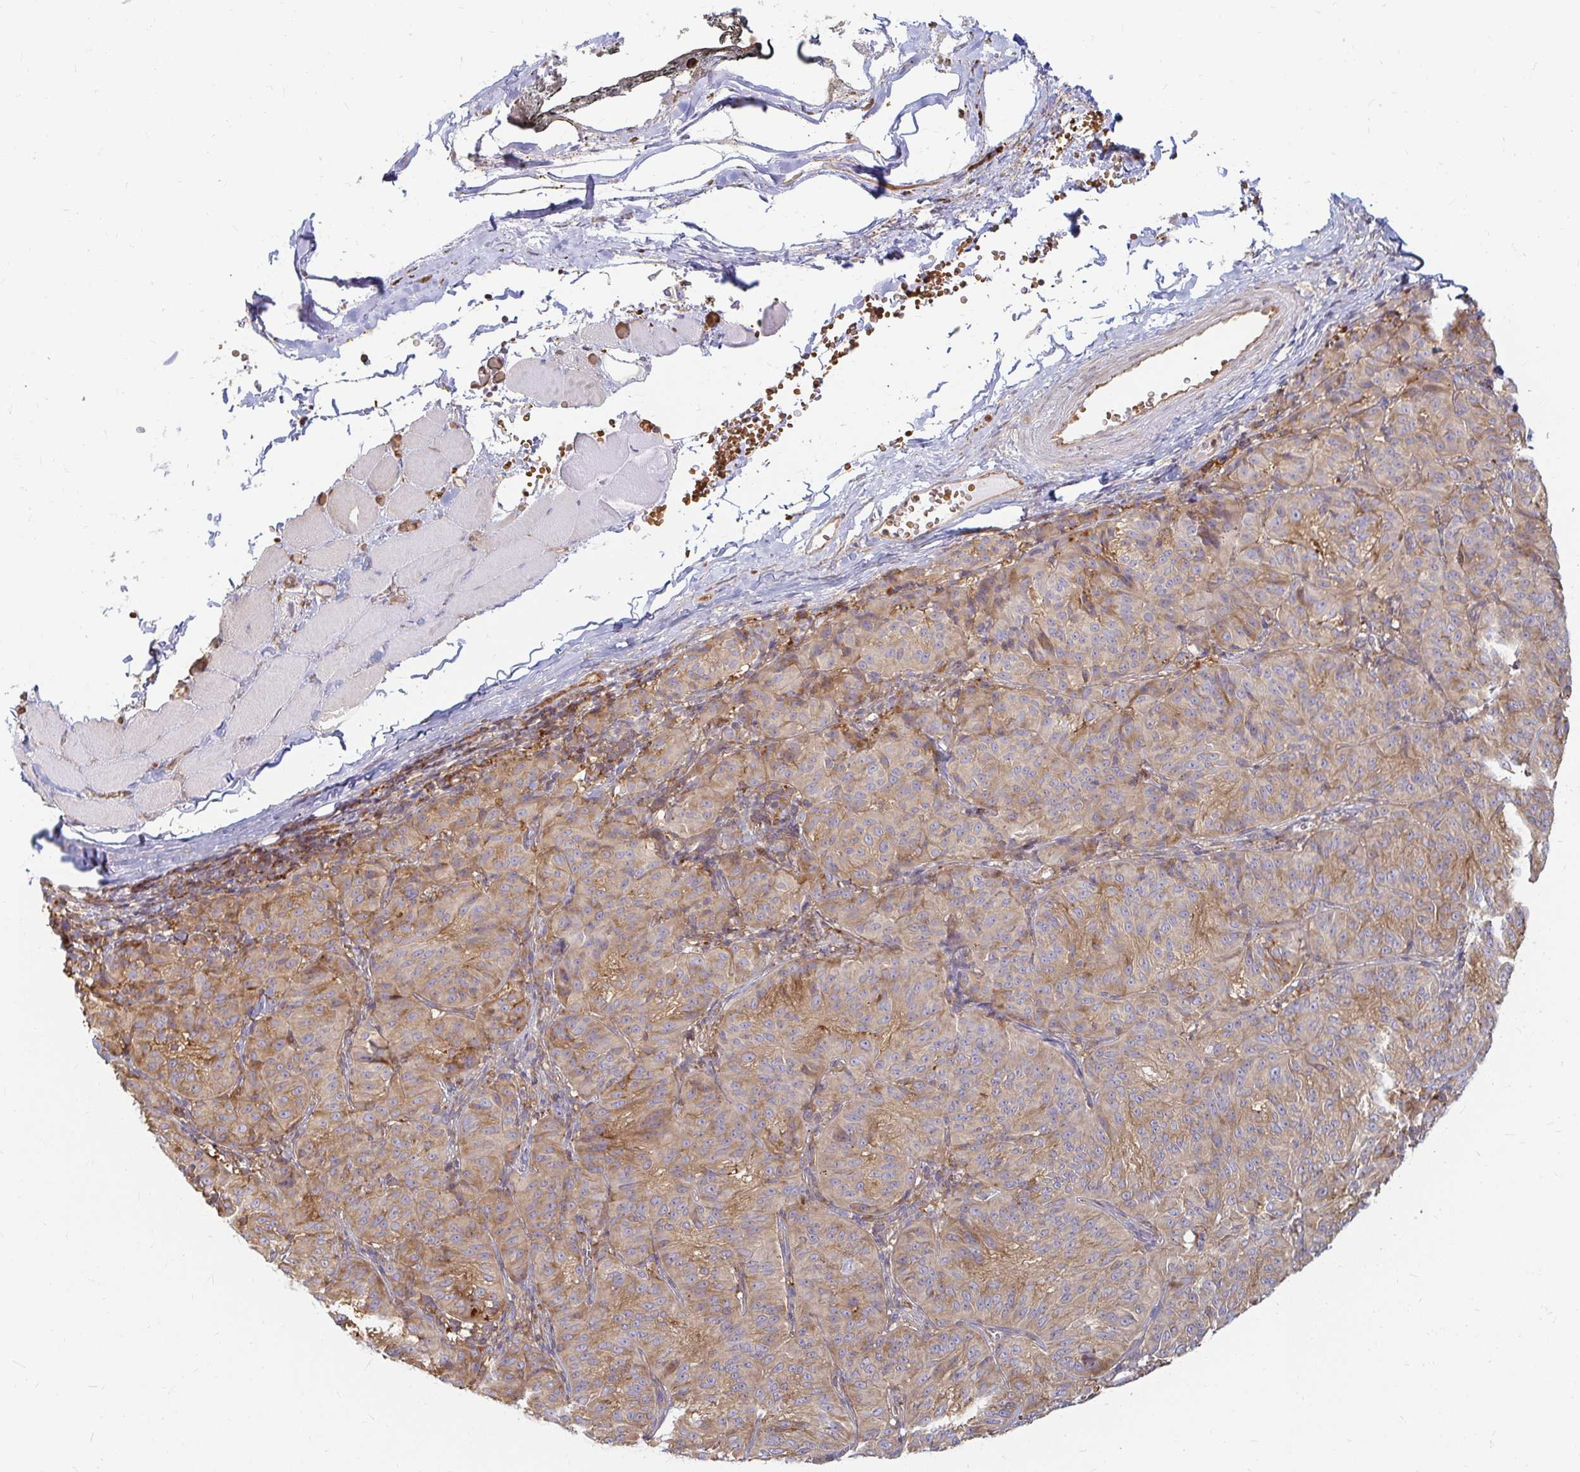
{"staining": {"intensity": "moderate", "quantity": "25%-75%", "location": "cytoplasmic/membranous"}, "tissue": "melanoma", "cell_type": "Tumor cells", "image_type": "cancer", "snomed": [{"axis": "morphology", "description": "Malignant melanoma, NOS"}, {"axis": "topography", "description": "Skin"}], "caption": "This is a micrograph of IHC staining of malignant melanoma, which shows moderate positivity in the cytoplasmic/membranous of tumor cells.", "gene": "CAST", "patient": {"sex": "female", "age": 72}}